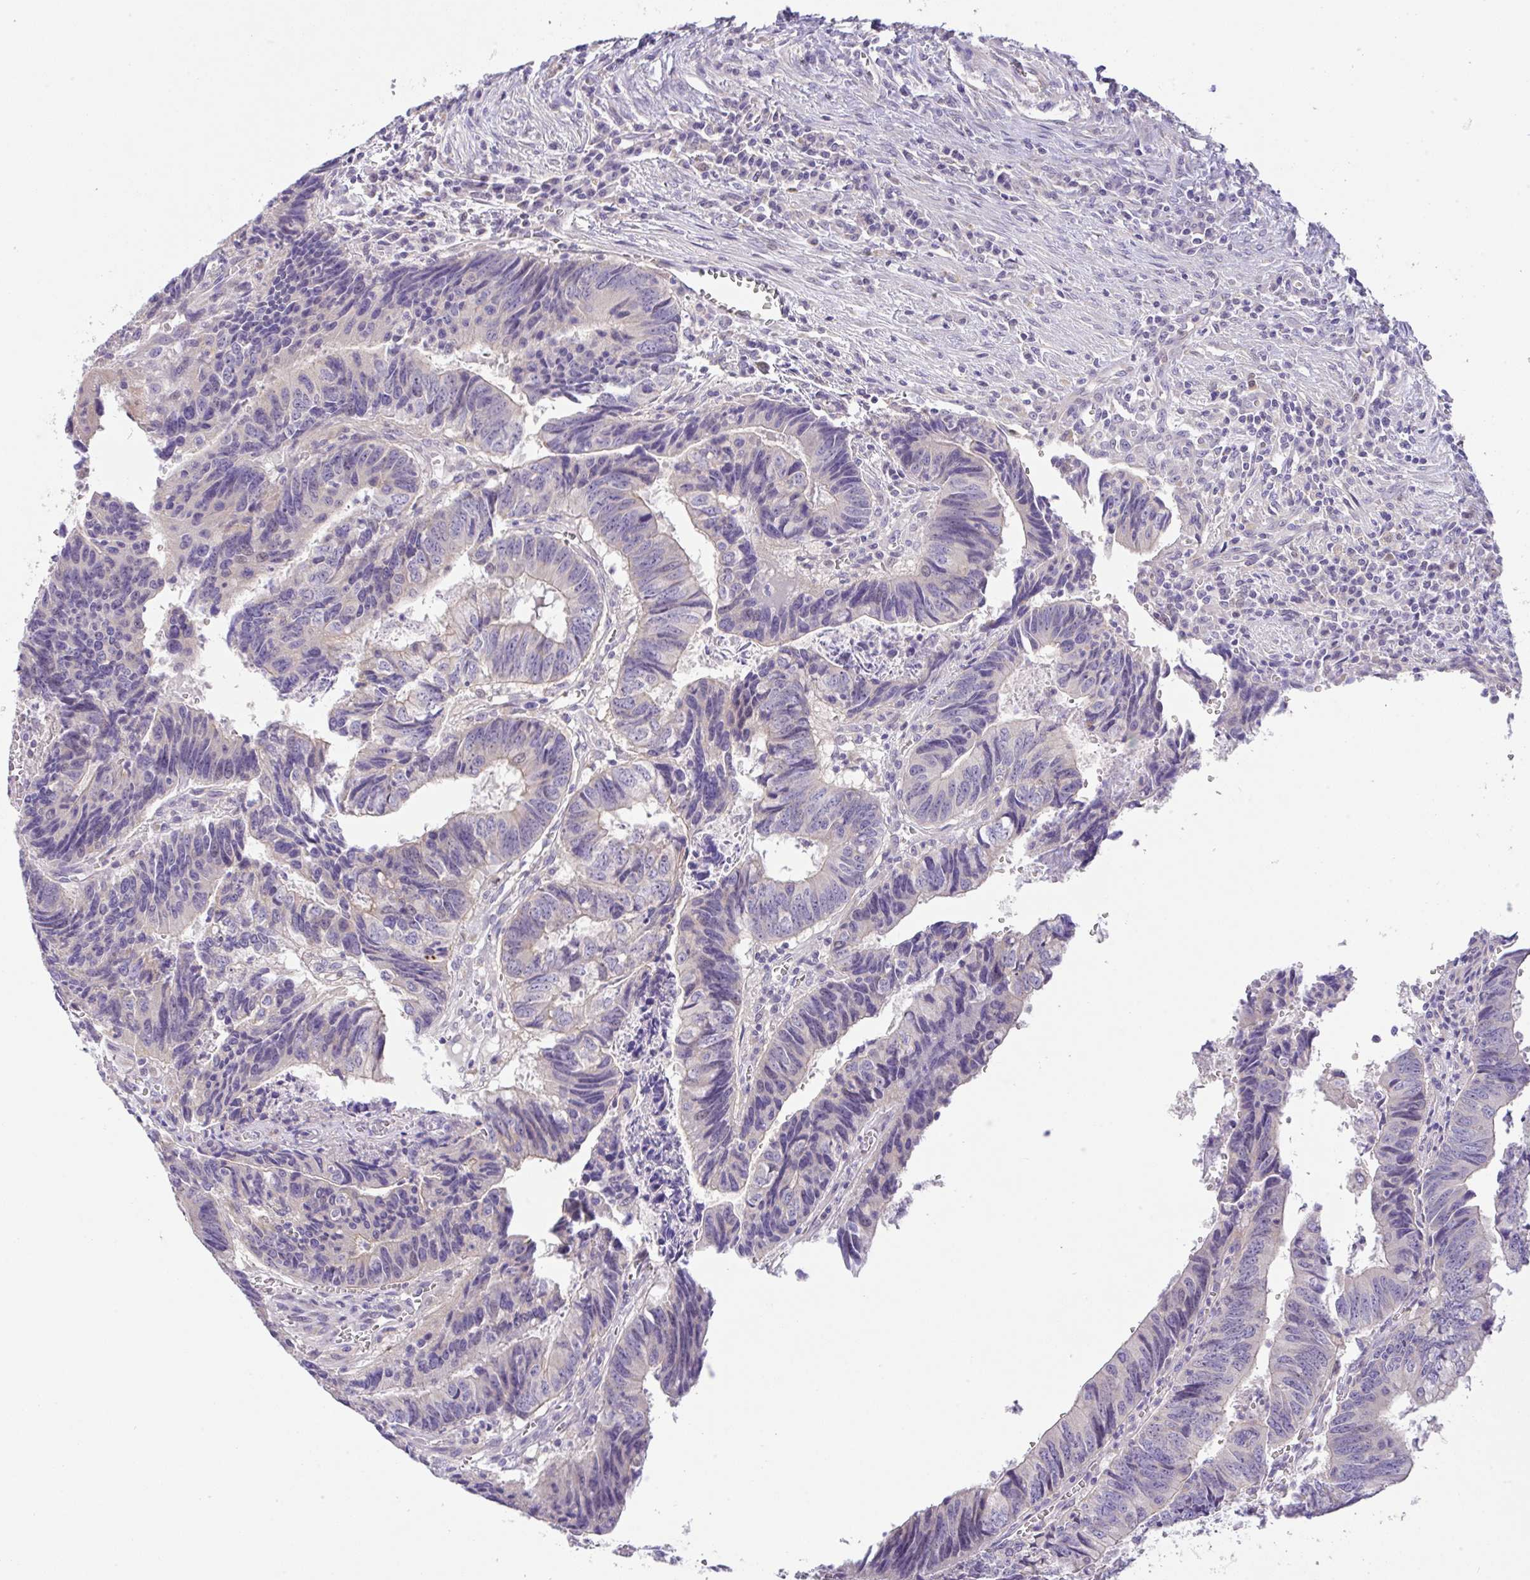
{"staining": {"intensity": "negative", "quantity": "none", "location": "none"}, "tissue": "colorectal cancer", "cell_type": "Tumor cells", "image_type": "cancer", "snomed": [{"axis": "morphology", "description": "Adenocarcinoma, NOS"}, {"axis": "topography", "description": "Colon"}], "caption": "An immunohistochemistry (IHC) histopathology image of colorectal cancer (adenocarcinoma) is shown. There is no staining in tumor cells of colorectal cancer (adenocarcinoma). The staining is performed using DAB brown chromogen with nuclei counter-stained in using hematoxylin.", "gene": "EPN3", "patient": {"sex": "male", "age": 86}}